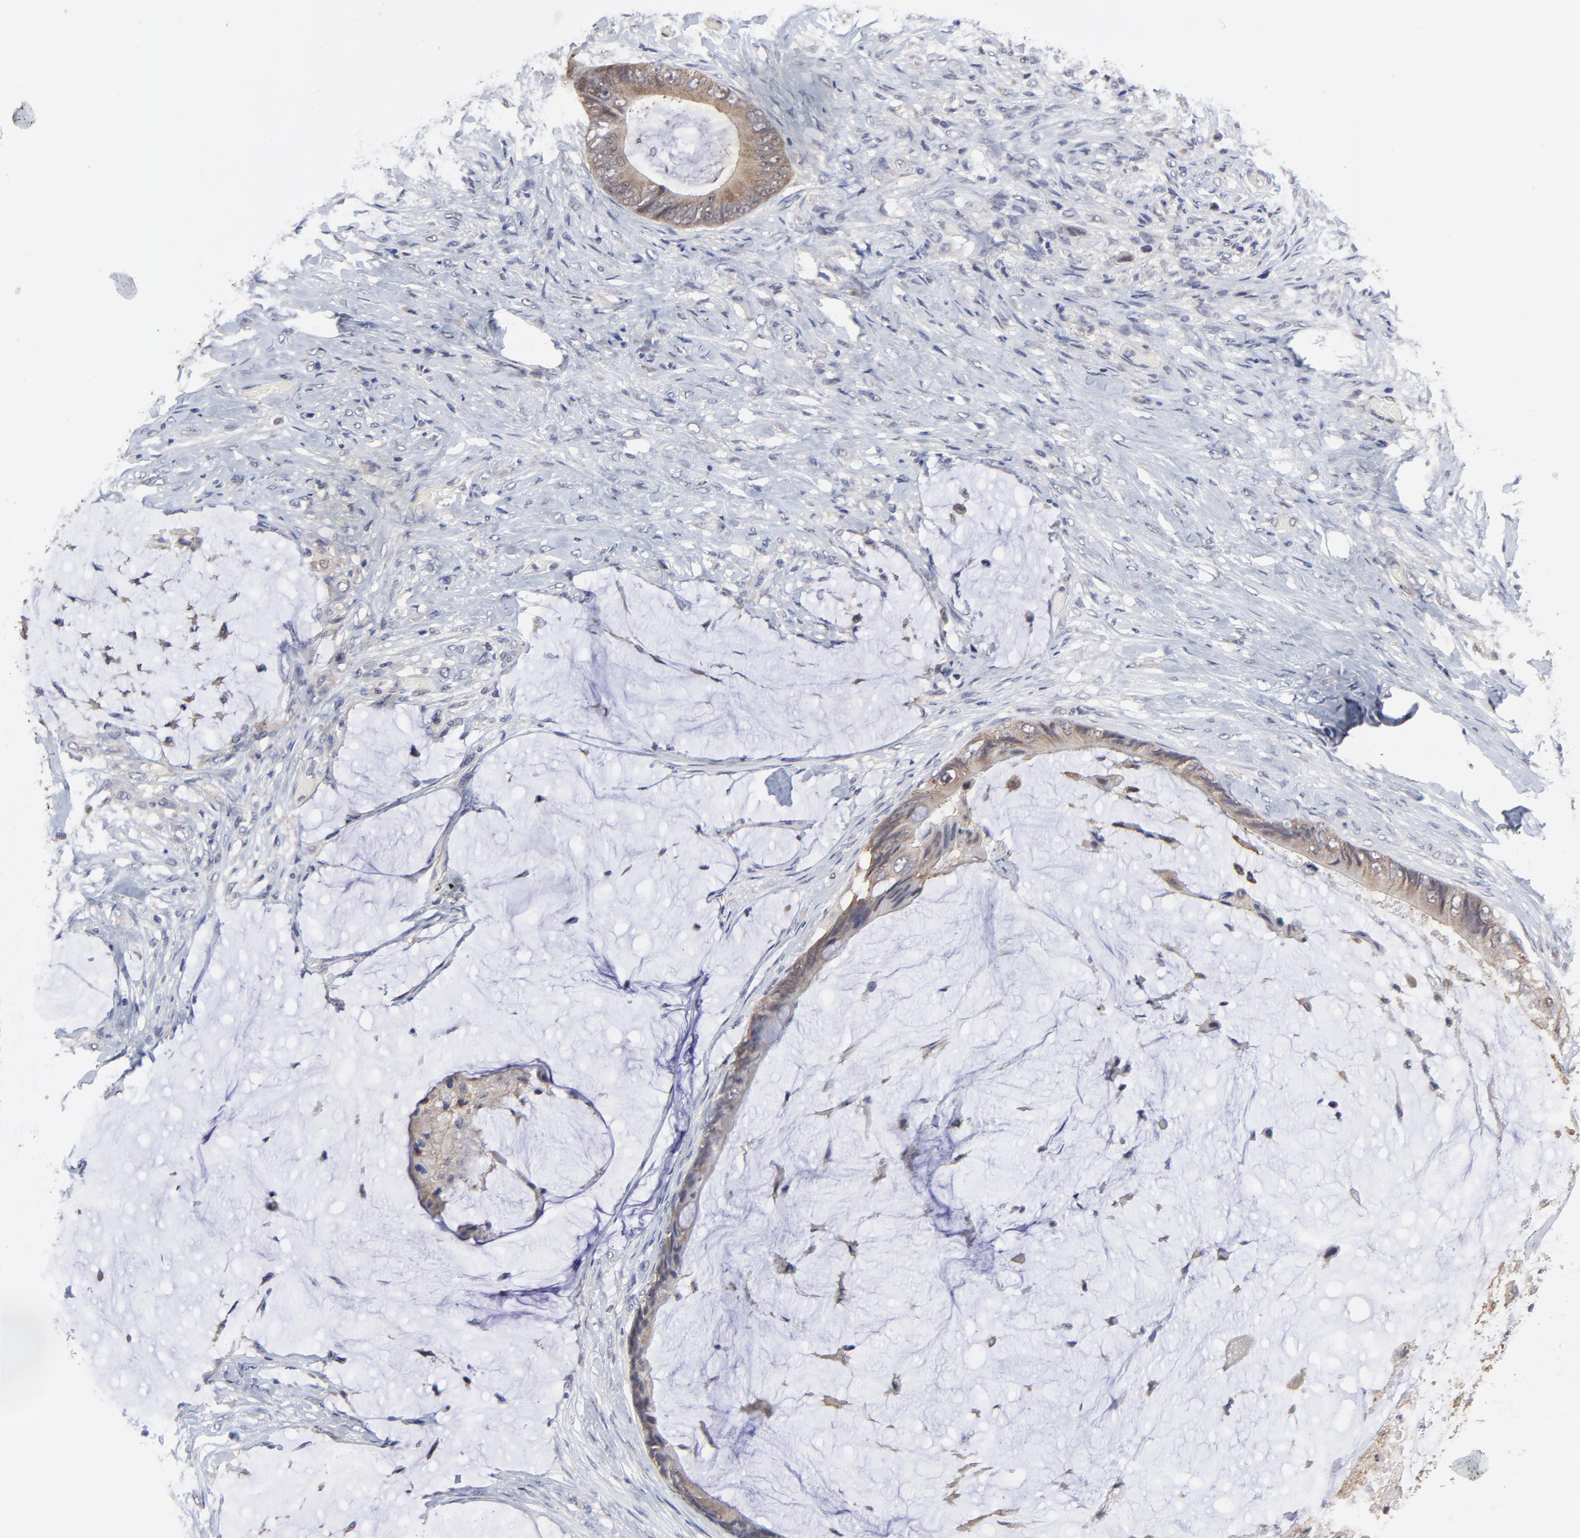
{"staining": {"intensity": "moderate", "quantity": ">75%", "location": "cytoplasmic/membranous"}, "tissue": "colorectal cancer", "cell_type": "Tumor cells", "image_type": "cancer", "snomed": [{"axis": "morphology", "description": "Normal tissue, NOS"}, {"axis": "morphology", "description": "Adenocarcinoma, NOS"}, {"axis": "topography", "description": "Rectum"}, {"axis": "topography", "description": "Peripheral nerve tissue"}], "caption": "About >75% of tumor cells in human colorectal cancer demonstrate moderate cytoplasmic/membranous protein staining as visualized by brown immunohistochemical staining.", "gene": "CCT2", "patient": {"sex": "female", "age": 77}}